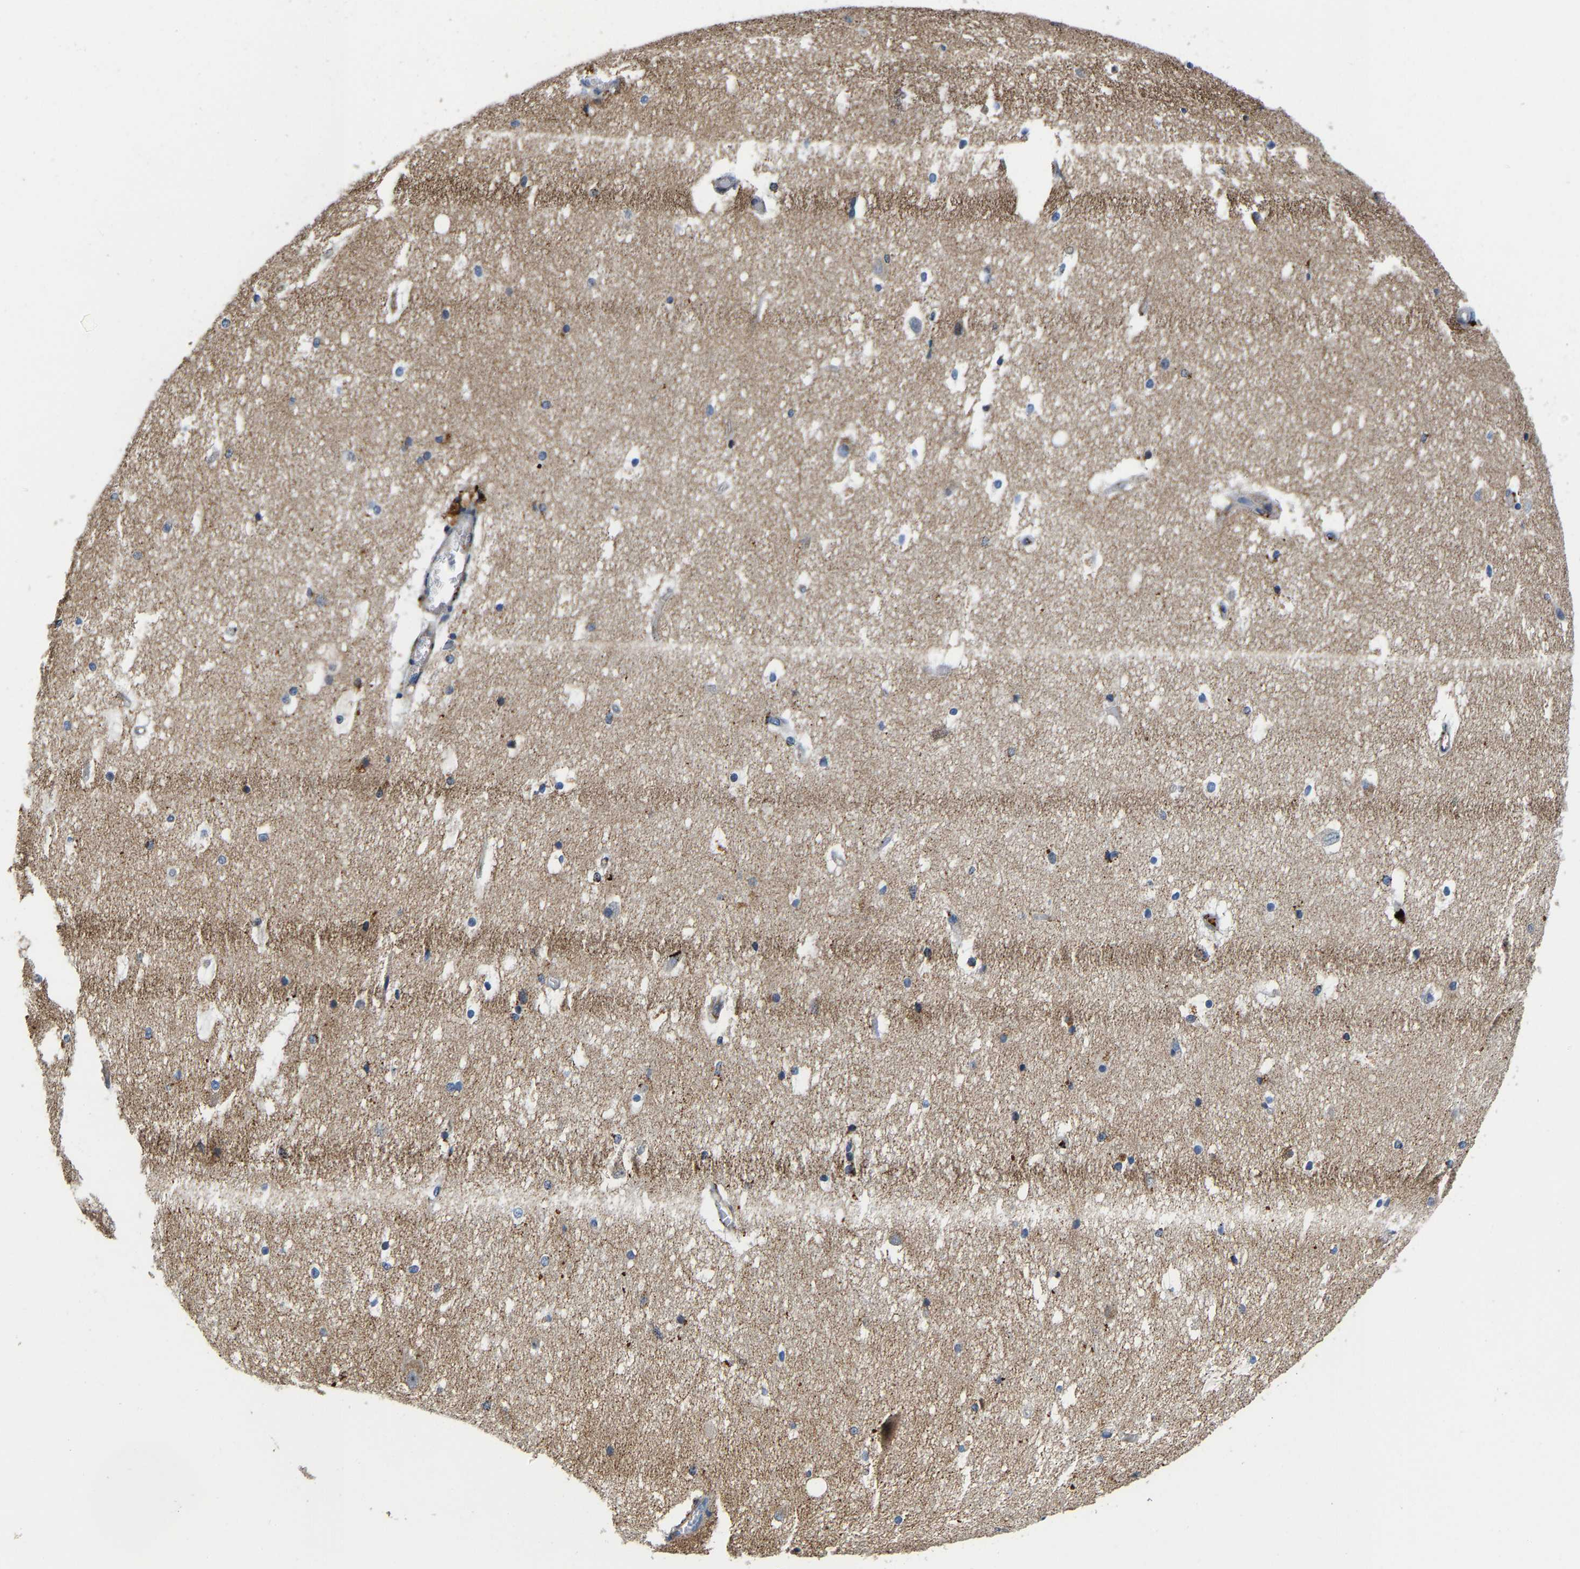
{"staining": {"intensity": "weak", "quantity": "<25%", "location": "cytoplasmic/membranous"}, "tissue": "hippocampus", "cell_type": "Glial cells", "image_type": "normal", "snomed": [{"axis": "morphology", "description": "Normal tissue, NOS"}, {"axis": "topography", "description": "Hippocampus"}], "caption": "Immunohistochemical staining of unremarkable hippocampus exhibits no significant positivity in glial cells.", "gene": "DPP7", "patient": {"sex": "female", "age": 19}}